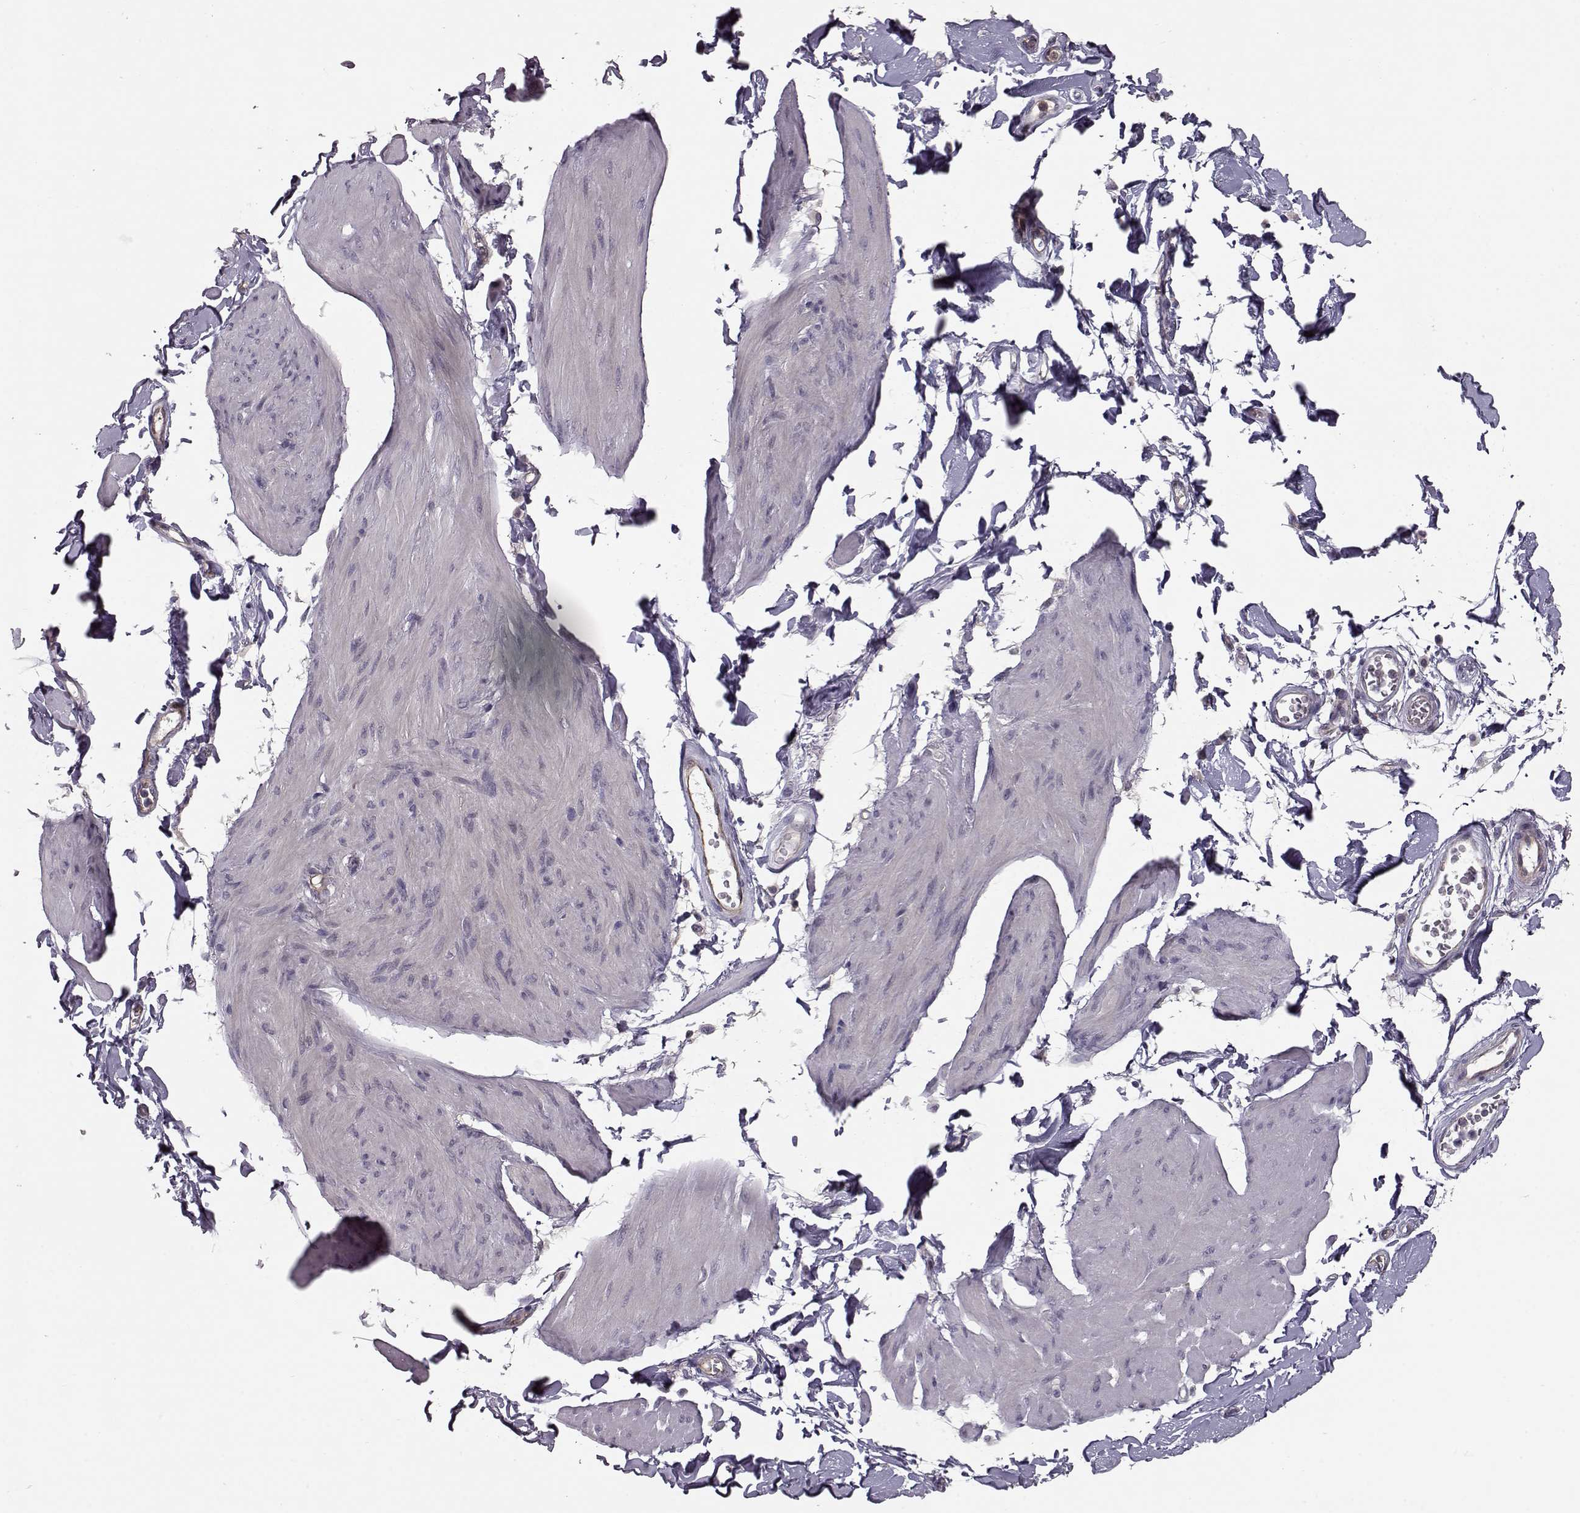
{"staining": {"intensity": "negative", "quantity": "none", "location": "none"}, "tissue": "smooth muscle", "cell_type": "Smooth muscle cells", "image_type": "normal", "snomed": [{"axis": "morphology", "description": "Normal tissue, NOS"}, {"axis": "topography", "description": "Adipose tissue"}, {"axis": "topography", "description": "Smooth muscle"}, {"axis": "topography", "description": "Peripheral nerve tissue"}], "caption": "The micrograph exhibits no staining of smooth muscle cells in unremarkable smooth muscle. The staining was performed using DAB to visualize the protein expression in brown, while the nuclei were stained in blue with hematoxylin (Magnification: 20x).", "gene": "RANBP1", "patient": {"sex": "male", "age": 83}}